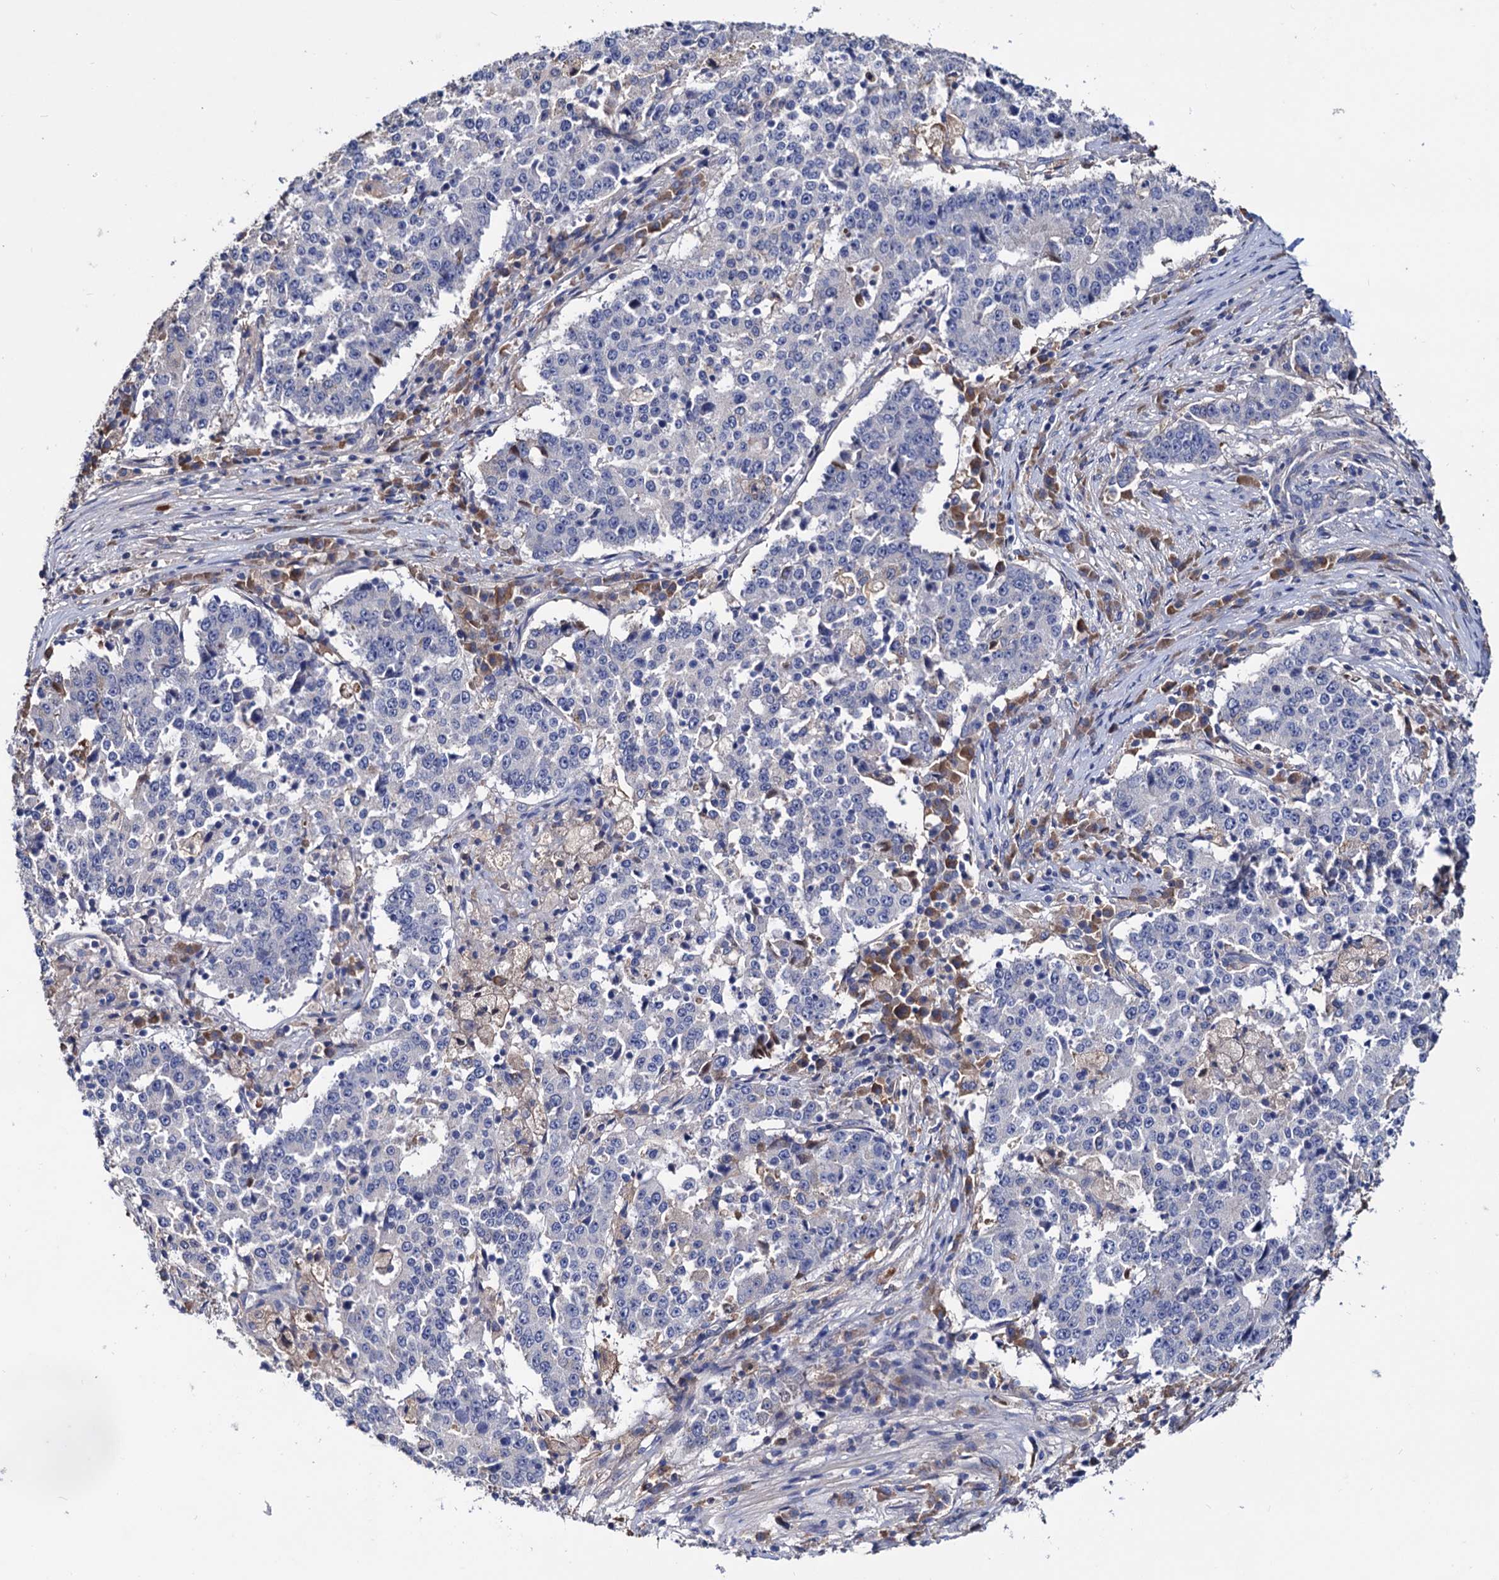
{"staining": {"intensity": "negative", "quantity": "none", "location": "none"}, "tissue": "stomach cancer", "cell_type": "Tumor cells", "image_type": "cancer", "snomed": [{"axis": "morphology", "description": "Adenocarcinoma, NOS"}, {"axis": "topography", "description": "Stomach"}], "caption": "Stomach cancer (adenocarcinoma) stained for a protein using immunohistochemistry displays no expression tumor cells.", "gene": "NPAS4", "patient": {"sex": "male", "age": 59}}